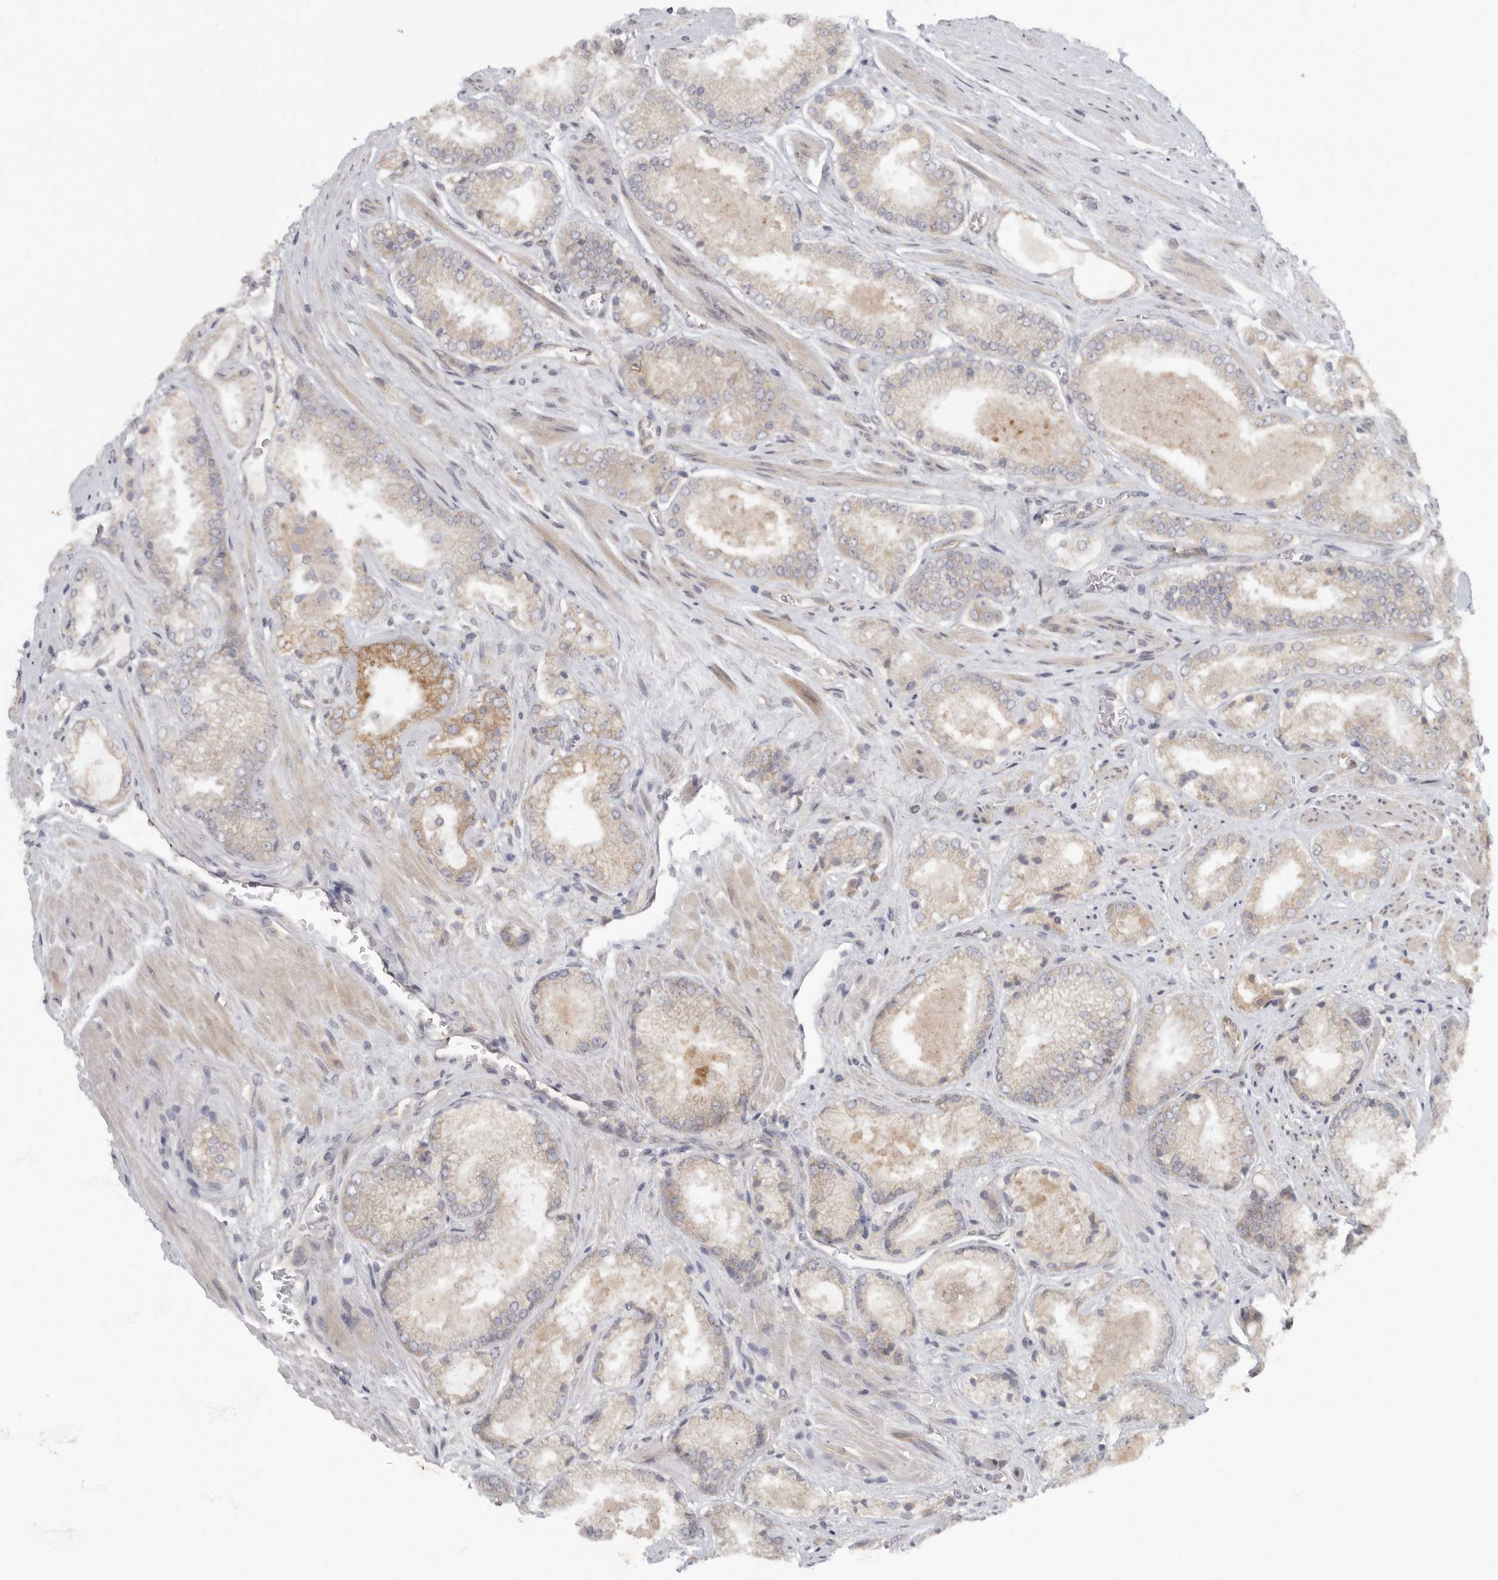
{"staining": {"intensity": "moderate", "quantity": "<25%", "location": "cytoplasmic/membranous"}, "tissue": "prostate cancer", "cell_type": "Tumor cells", "image_type": "cancer", "snomed": [{"axis": "morphology", "description": "Adenocarcinoma, High grade"}, {"axis": "topography", "description": "Prostate"}], "caption": "High-power microscopy captured an immunohistochemistry (IHC) photomicrograph of prostate cancer (high-grade adenocarcinoma), revealing moderate cytoplasmic/membranous positivity in about <25% of tumor cells.", "gene": "BCAP29", "patient": {"sex": "male", "age": 58}}